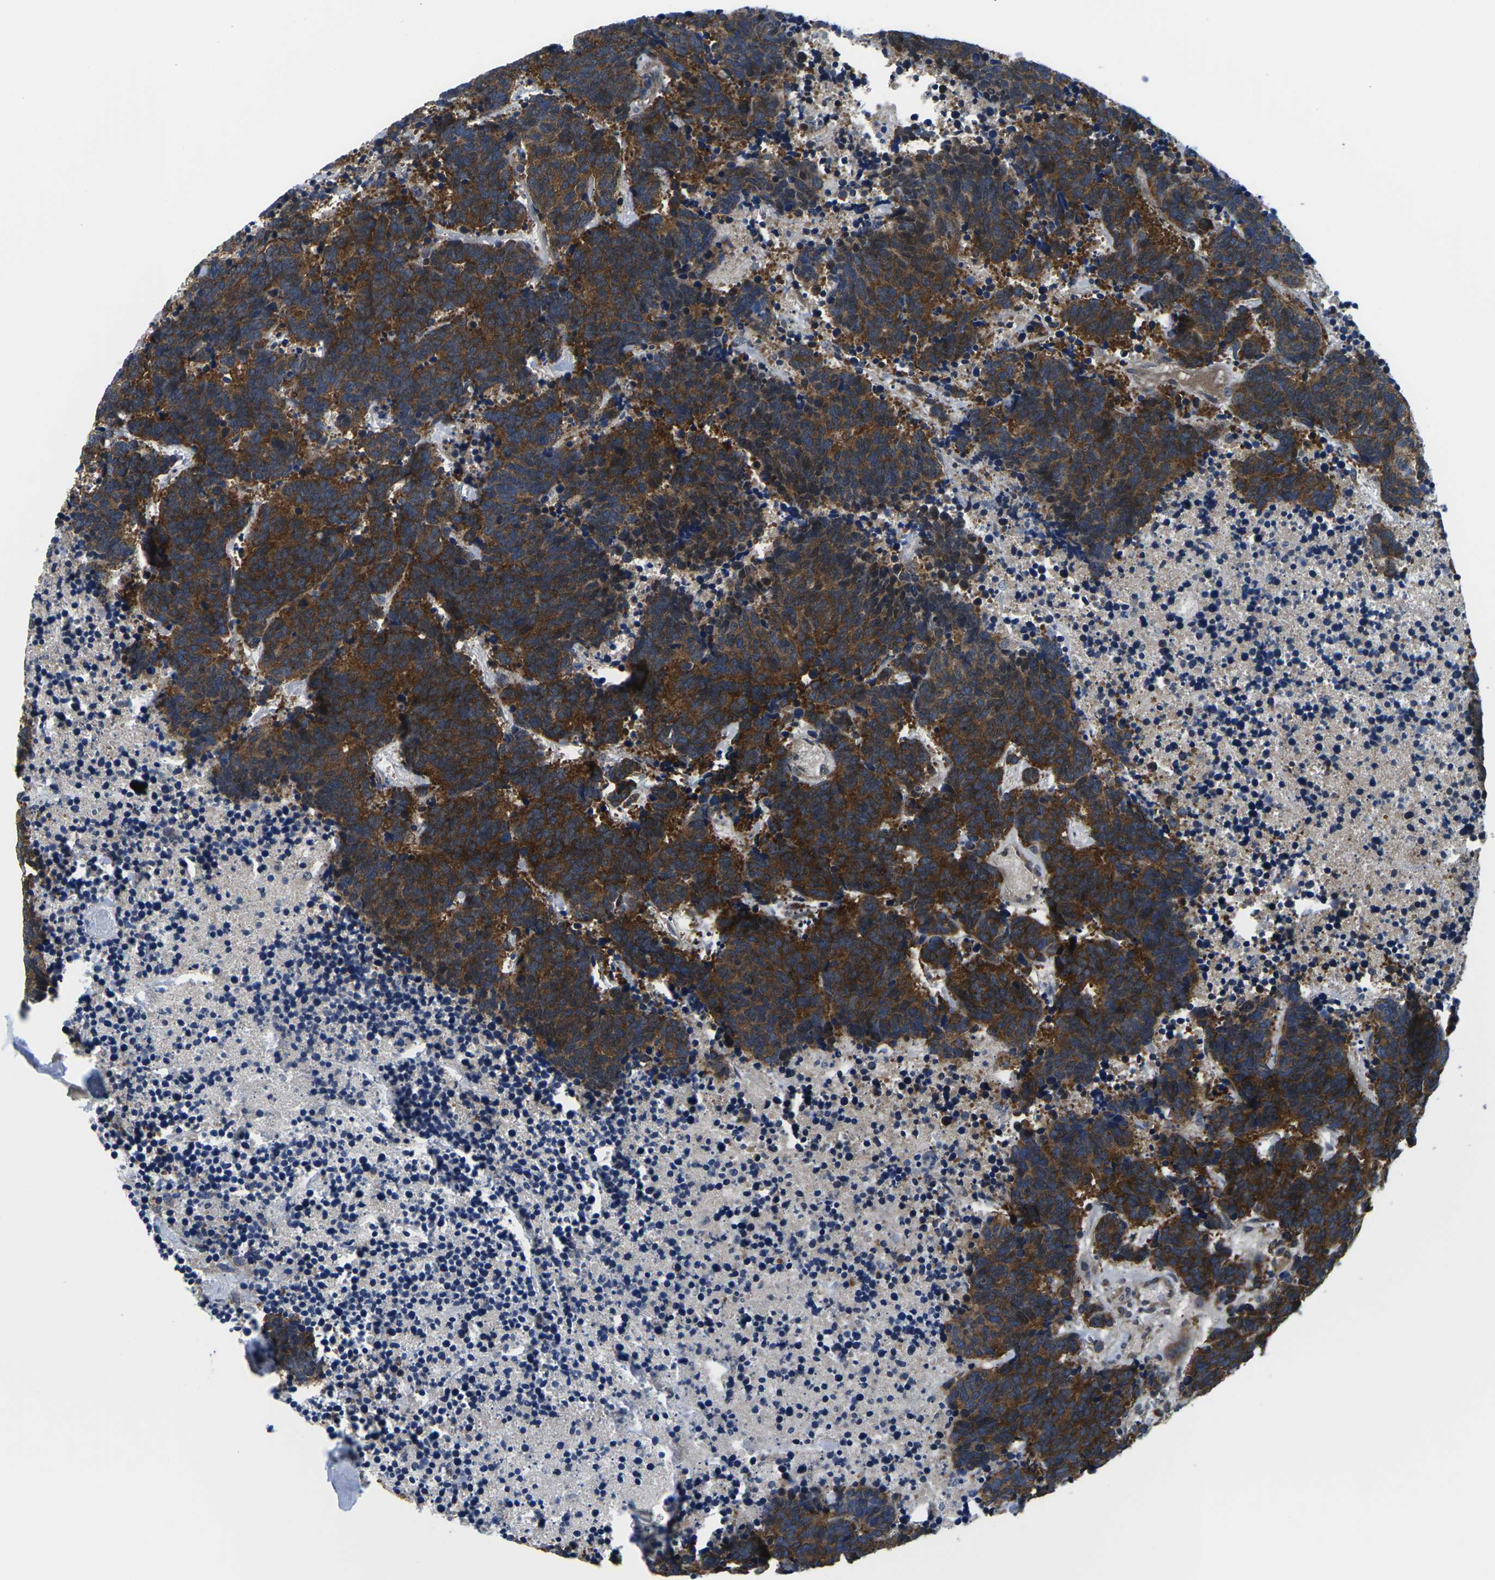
{"staining": {"intensity": "strong", "quantity": "25%-75%", "location": "cytoplasmic/membranous"}, "tissue": "carcinoid", "cell_type": "Tumor cells", "image_type": "cancer", "snomed": [{"axis": "morphology", "description": "Carcinoma, NOS"}, {"axis": "morphology", "description": "Carcinoid, malignant, NOS"}, {"axis": "topography", "description": "Urinary bladder"}], "caption": "Carcinoid stained for a protein (brown) exhibits strong cytoplasmic/membranous positive staining in about 25%-75% of tumor cells.", "gene": "GSK3B", "patient": {"sex": "male", "age": 57}}